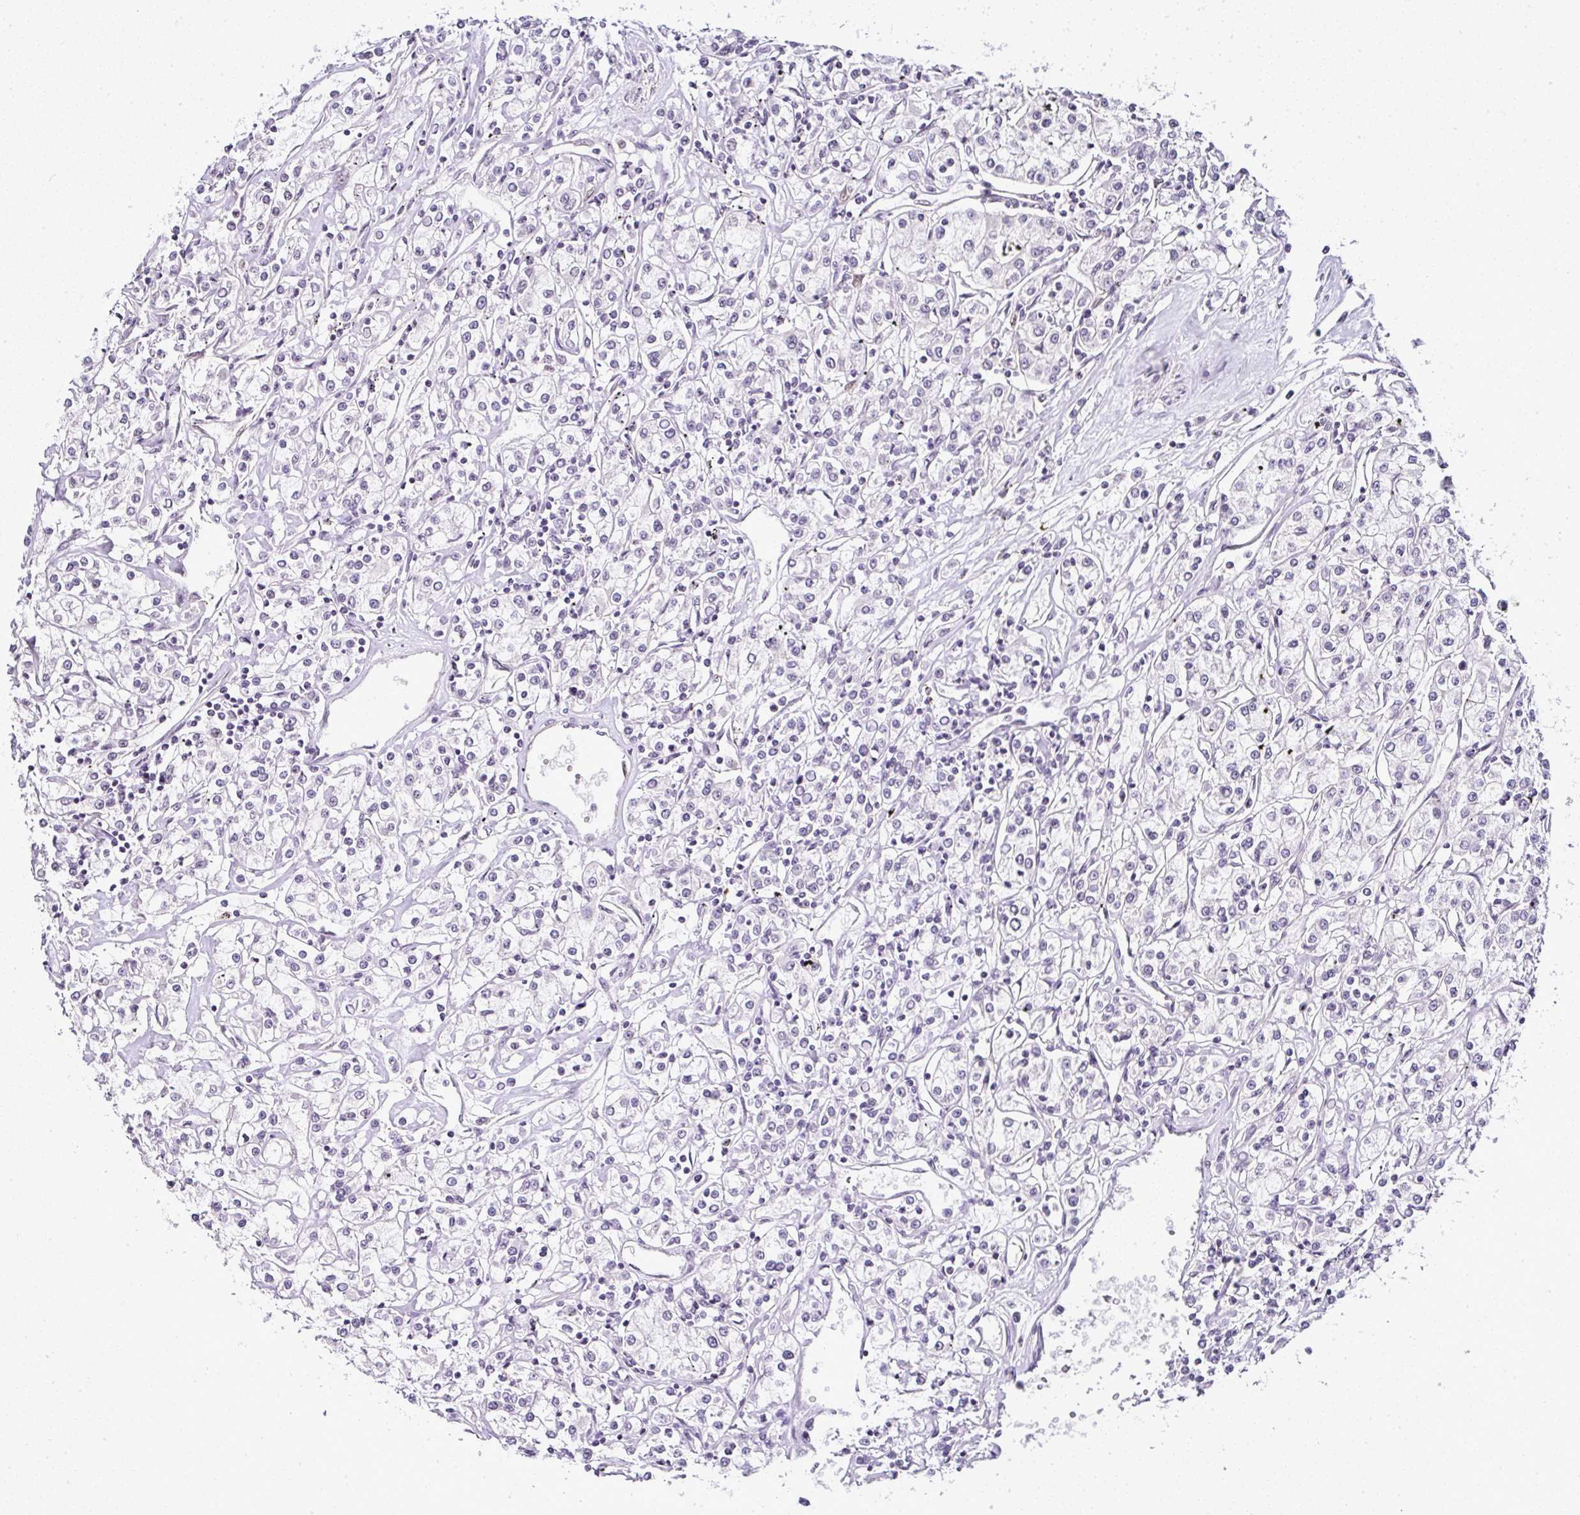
{"staining": {"intensity": "negative", "quantity": "none", "location": "none"}, "tissue": "renal cancer", "cell_type": "Tumor cells", "image_type": "cancer", "snomed": [{"axis": "morphology", "description": "Adenocarcinoma, NOS"}, {"axis": "topography", "description": "Kidney"}], "caption": "Tumor cells are negative for brown protein staining in renal cancer (adenocarcinoma).", "gene": "SERPINB3", "patient": {"sex": "female", "age": 59}}